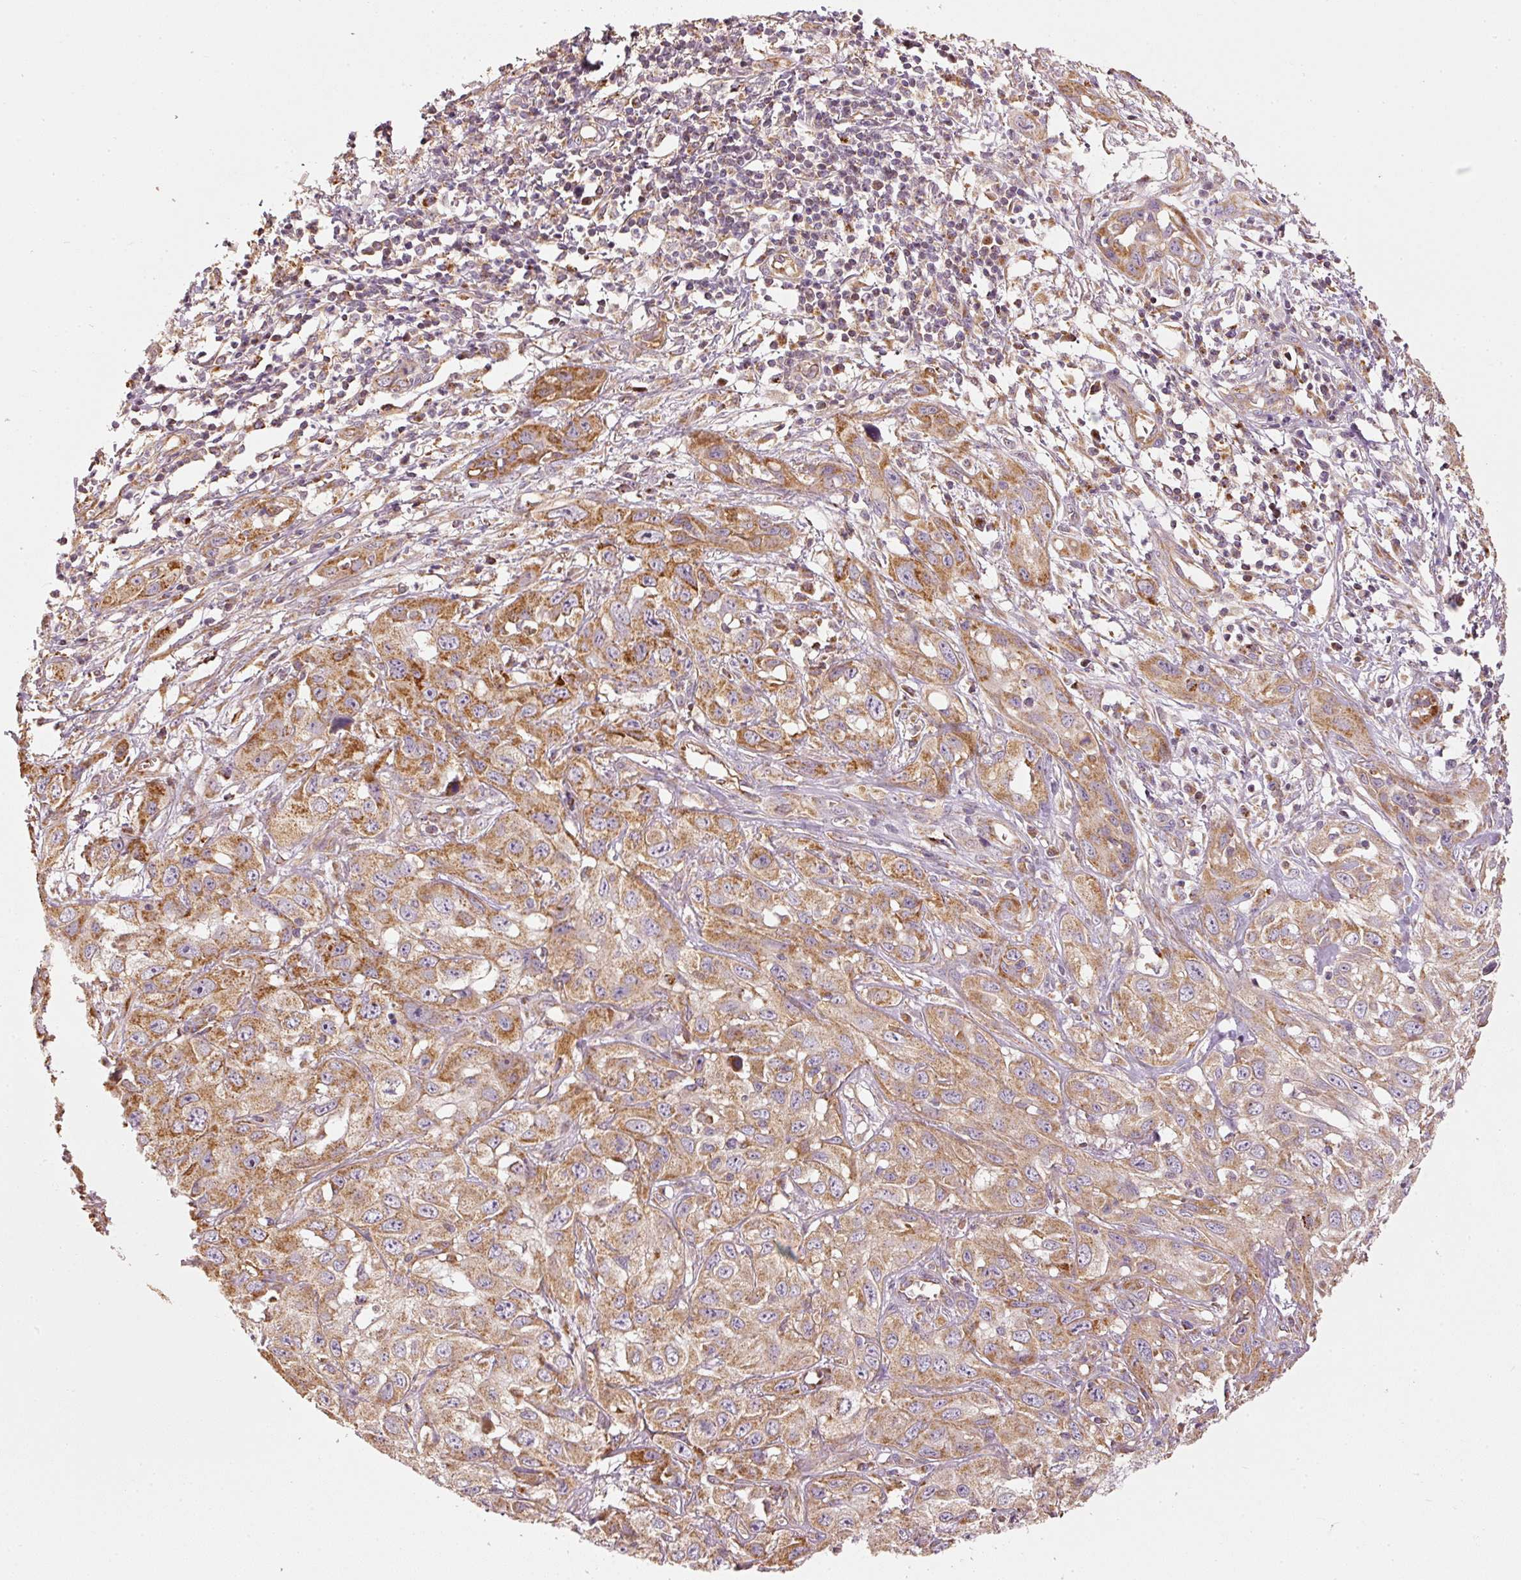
{"staining": {"intensity": "moderate", "quantity": "25%-75%", "location": "cytoplasmic/membranous"}, "tissue": "skin cancer", "cell_type": "Tumor cells", "image_type": "cancer", "snomed": [{"axis": "morphology", "description": "Squamous cell carcinoma, NOS"}, {"axis": "topography", "description": "Skin"}, {"axis": "topography", "description": "Vulva"}], "caption": "Brown immunohistochemical staining in human skin cancer reveals moderate cytoplasmic/membranous positivity in about 25%-75% of tumor cells. Using DAB (brown) and hematoxylin (blue) stains, captured at high magnification using brightfield microscopy.", "gene": "MTHFD1L", "patient": {"sex": "female", "age": 71}}